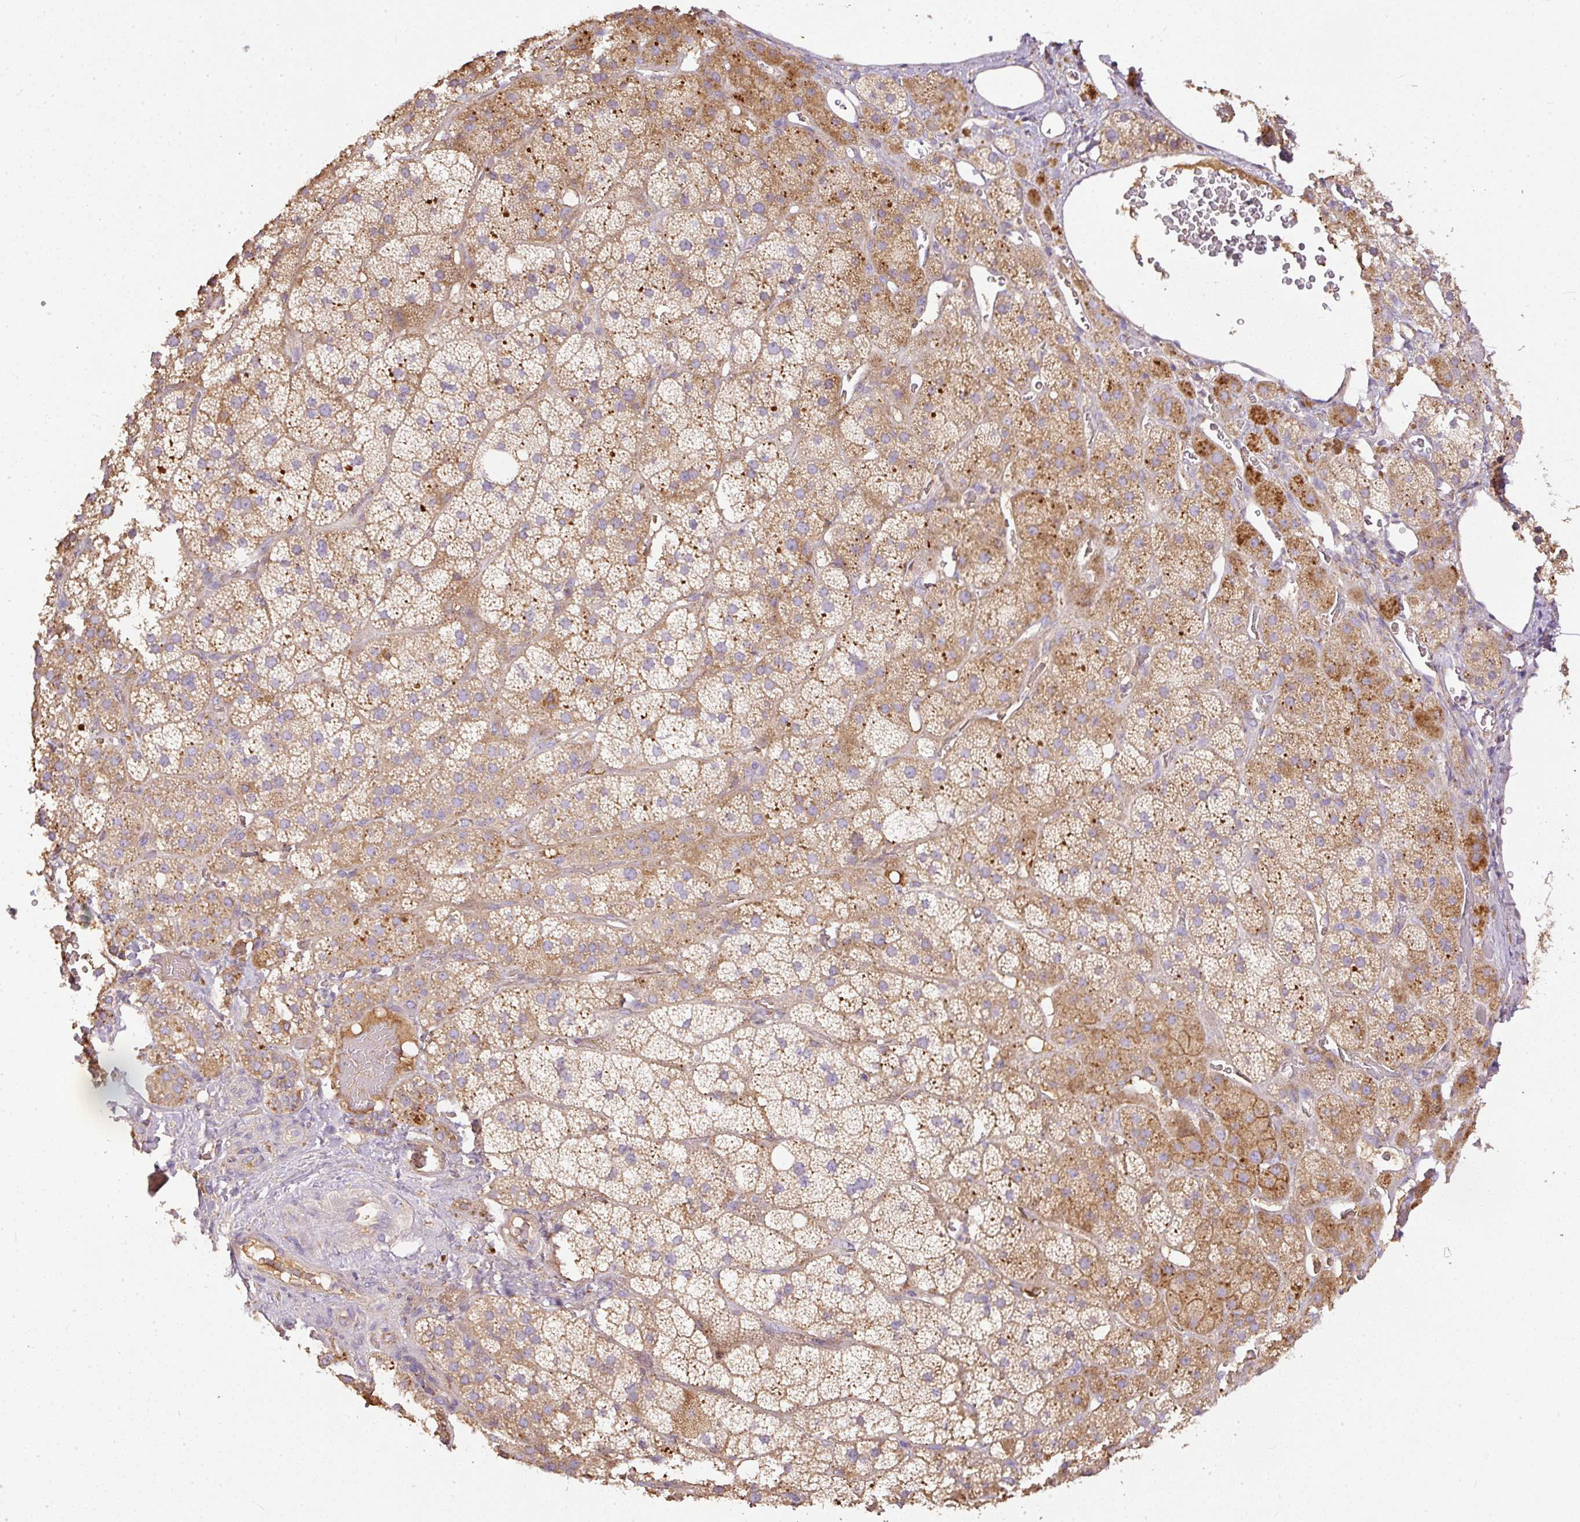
{"staining": {"intensity": "moderate", "quantity": ">75%", "location": "cytoplasmic/membranous"}, "tissue": "adrenal gland", "cell_type": "Glandular cells", "image_type": "normal", "snomed": [{"axis": "morphology", "description": "Normal tissue, NOS"}, {"axis": "topography", "description": "Adrenal gland"}], "caption": "A brown stain labels moderate cytoplasmic/membranous staining of a protein in glandular cells of unremarkable human adrenal gland. (Stains: DAB in brown, nuclei in blue, Microscopy: brightfield microscopy at high magnification).", "gene": "DAPK1", "patient": {"sex": "male", "age": 57}}